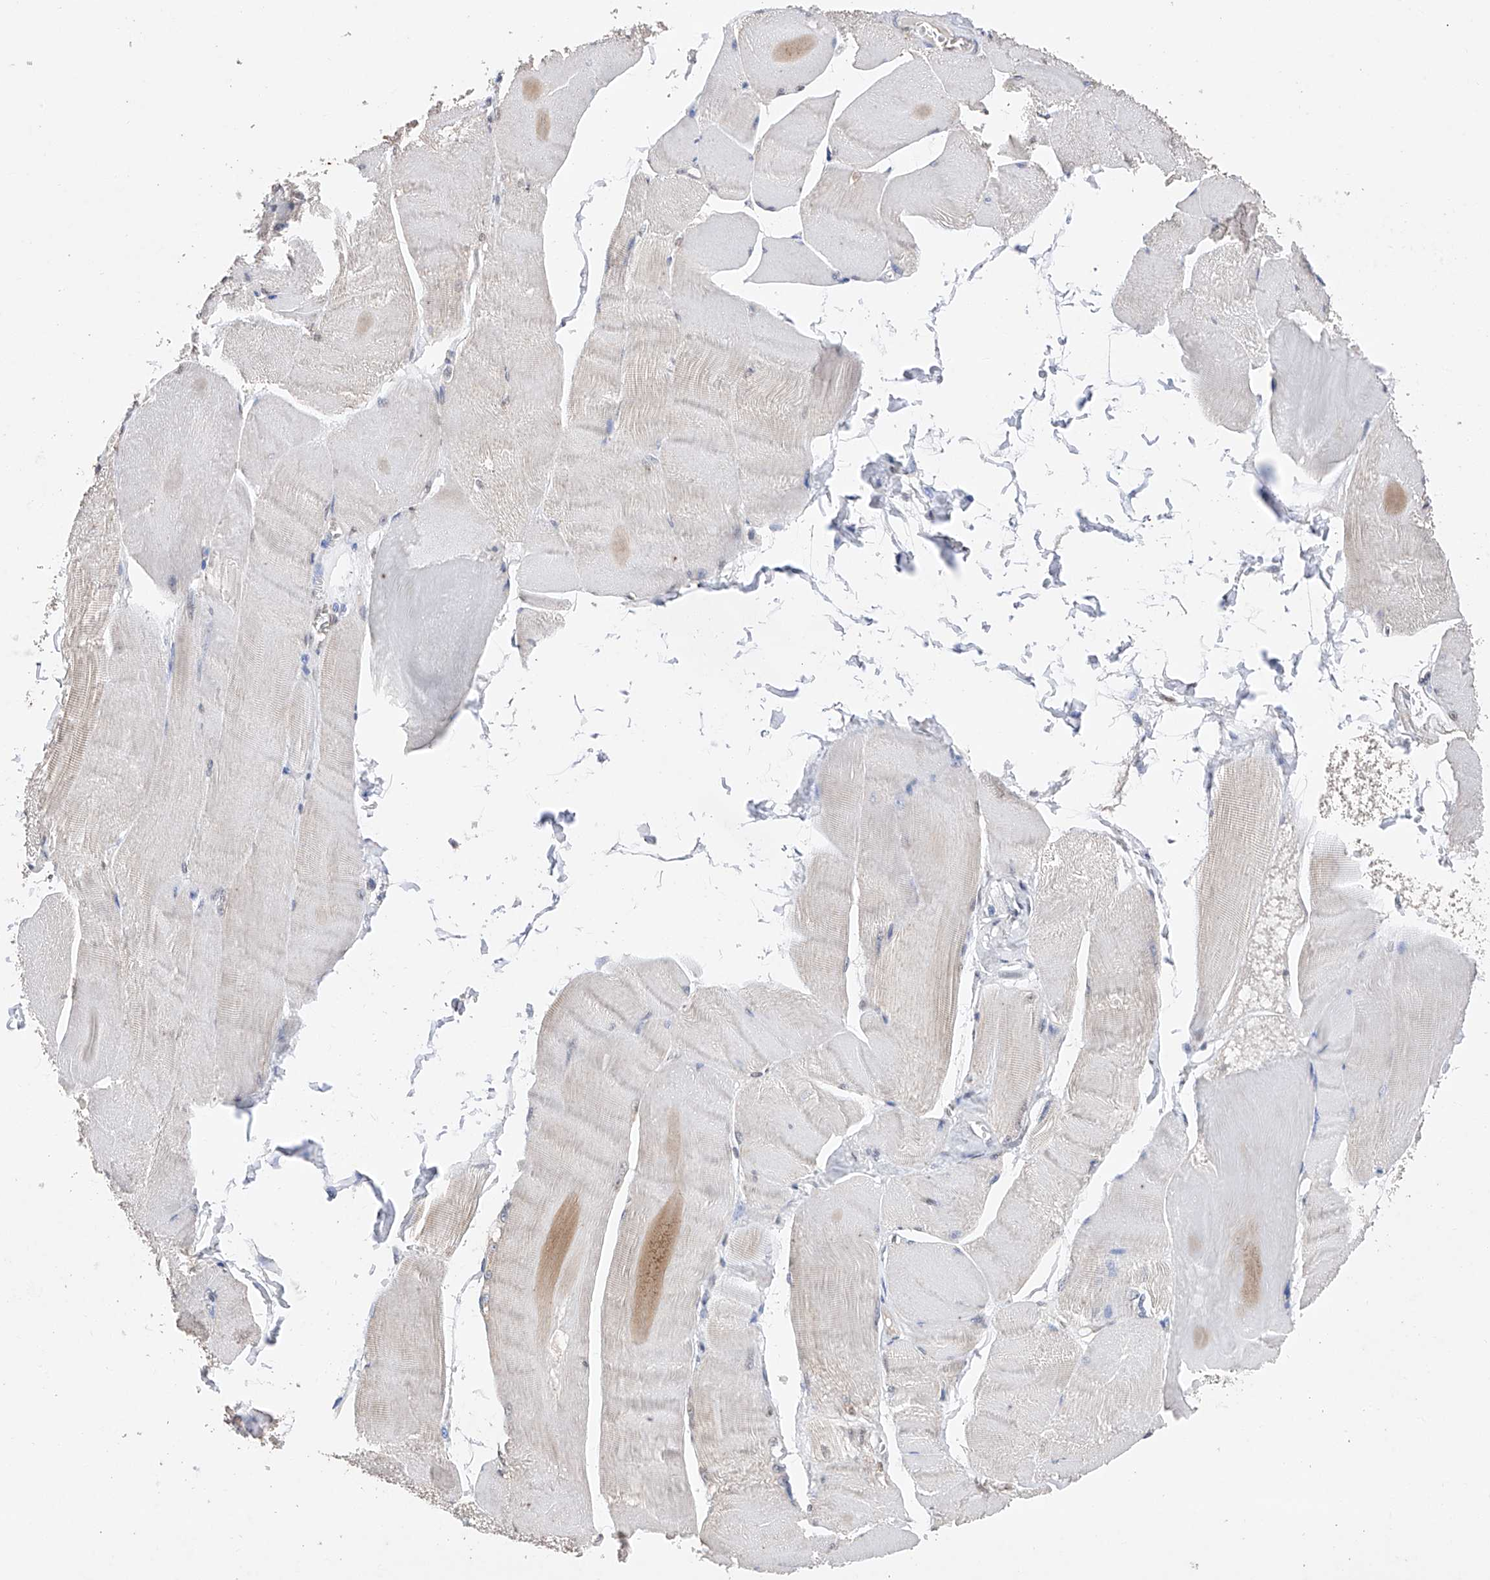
{"staining": {"intensity": "weak", "quantity": "<25%", "location": "nuclear"}, "tissue": "skeletal muscle", "cell_type": "Myocytes", "image_type": "normal", "snomed": [{"axis": "morphology", "description": "Normal tissue, NOS"}, {"axis": "morphology", "description": "Basal cell carcinoma"}, {"axis": "topography", "description": "Skeletal muscle"}], "caption": "Immunohistochemistry of normal skeletal muscle displays no expression in myocytes. (DAB (3,3'-diaminobenzidine) immunohistochemistry (IHC) visualized using brightfield microscopy, high magnification).", "gene": "DMAP1", "patient": {"sex": "female", "age": 64}}